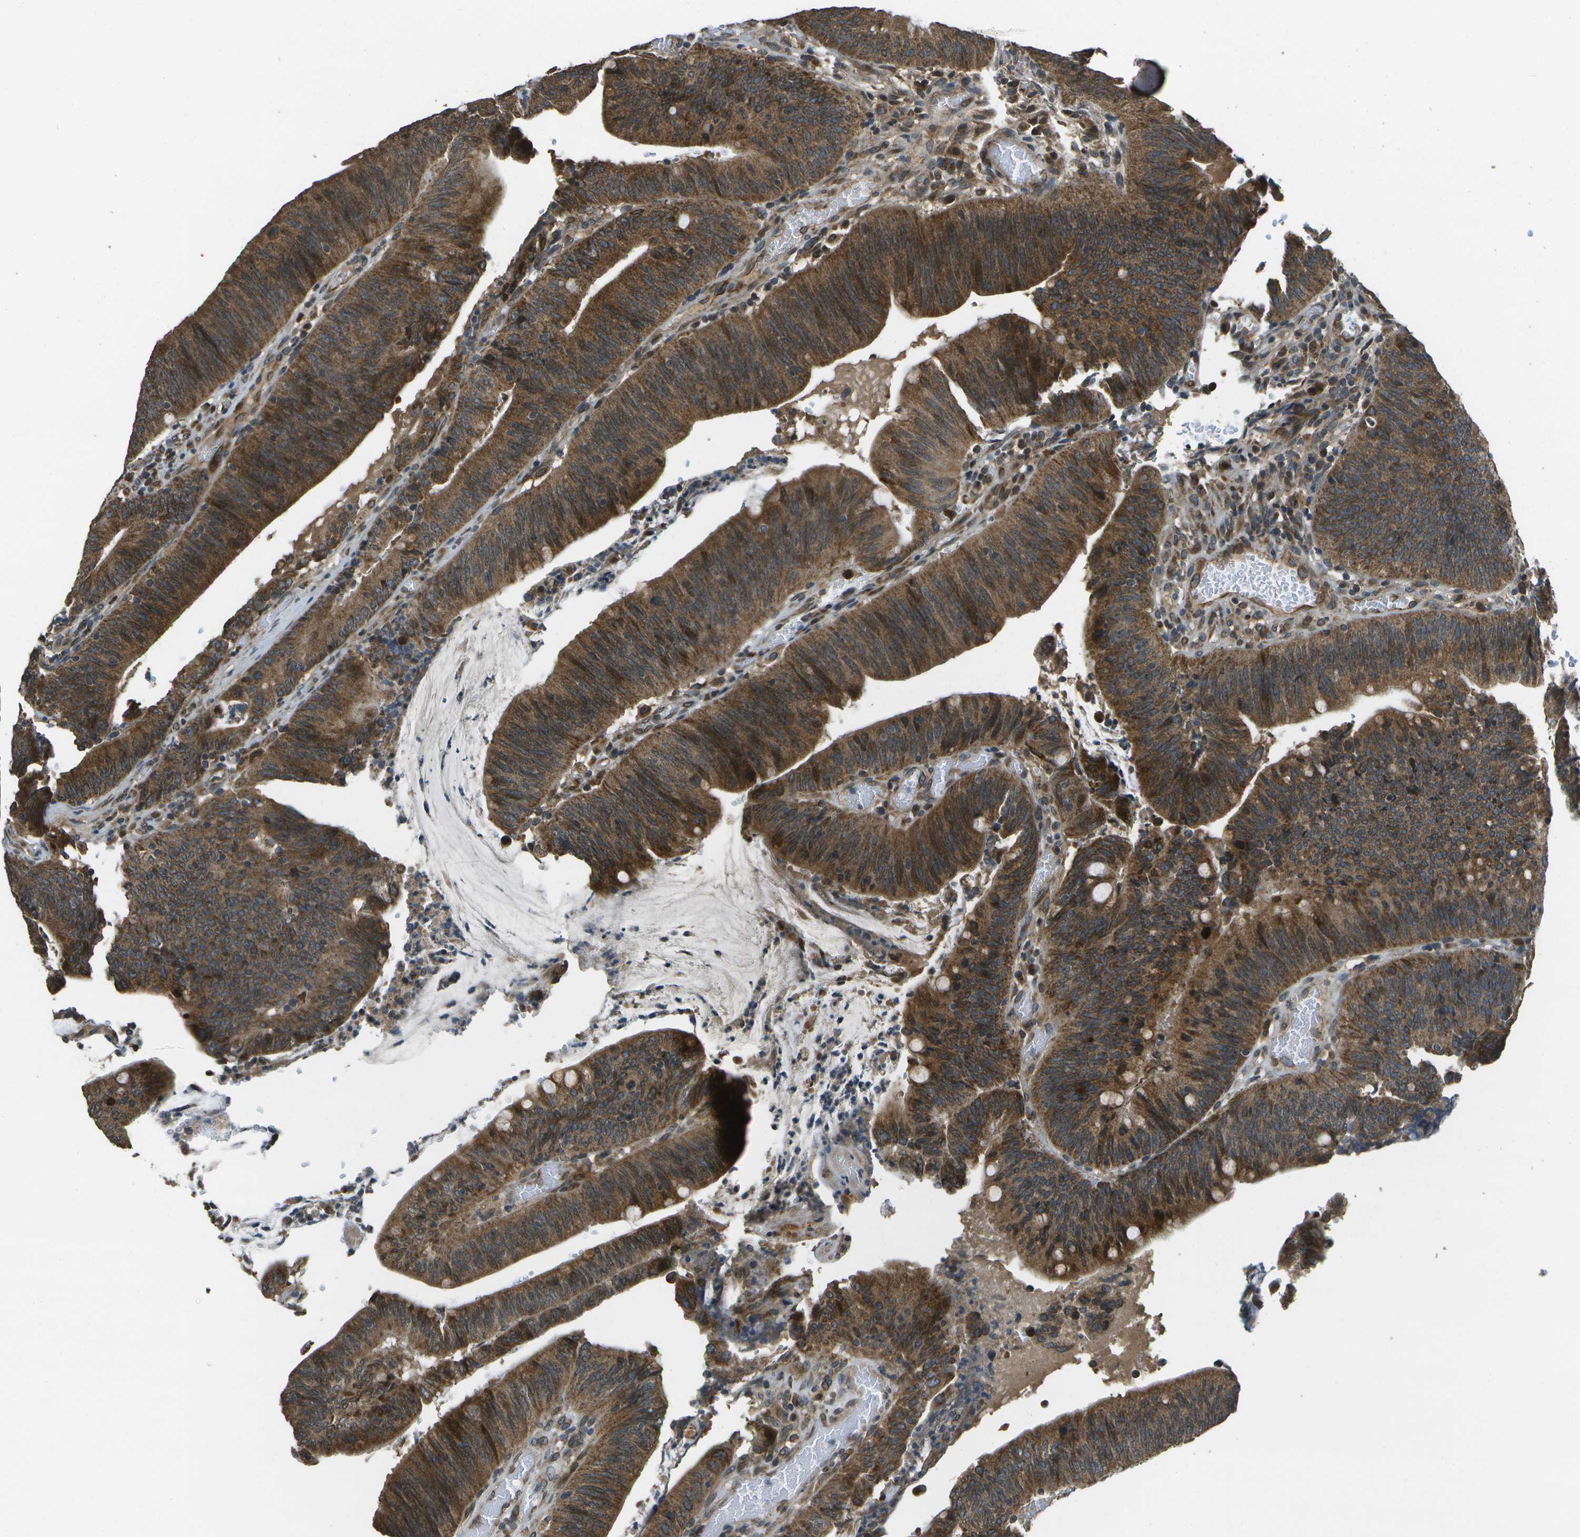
{"staining": {"intensity": "strong", "quantity": ">75%", "location": "cytoplasmic/membranous"}, "tissue": "colorectal cancer", "cell_type": "Tumor cells", "image_type": "cancer", "snomed": [{"axis": "morphology", "description": "Normal tissue, NOS"}, {"axis": "morphology", "description": "Adenocarcinoma, NOS"}, {"axis": "topography", "description": "Rectum"}], "caption": "Tumor cells show high levels of strong cytoplasmic/membranous expression in about >75% of cells in human colorectal adenocarcinoma.", "gene": "HFE", "patient": {"sex": "female", "age": 66}}